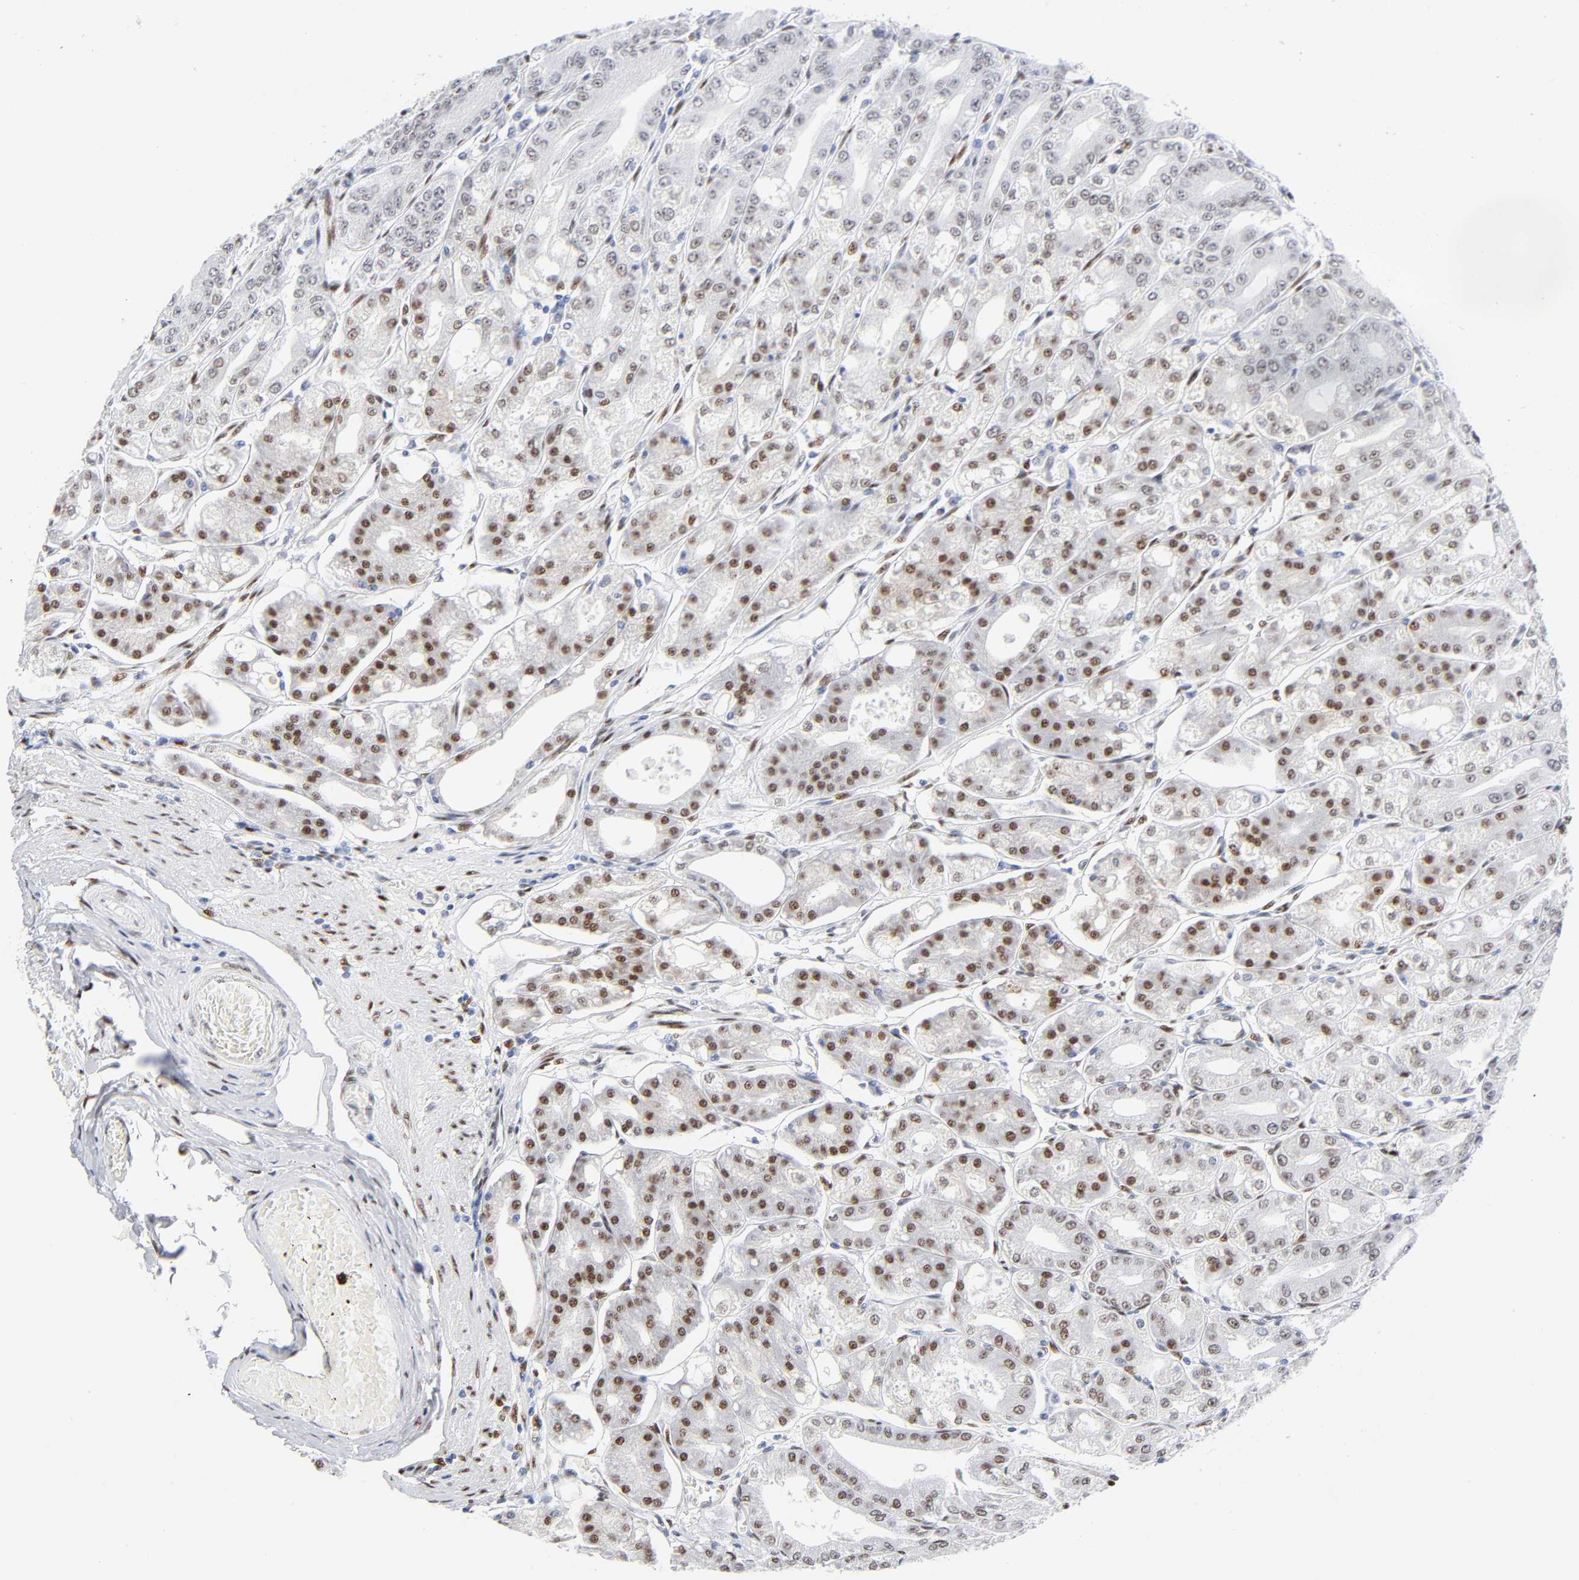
{"staining": {"intensity": "moderate", "quantity": ">75%", "location": "nuclear"}, "tissue": "stomach", "cell_type": "Glandular cells", "image_type": "normal", "snomed": [{"axis": "morphology", "description": "Normal tissue, NOS"}, {"axis": "topography", "description": "Stomach, lower"}], "caption": "Benign stomach displays moderate nuclear staining in about >75% of glandular cells (DAB = brown stain, brightfield microscopy at high magnification)..", "gene": "NFIC", "patient": {"sex": "male", "age": 71}}